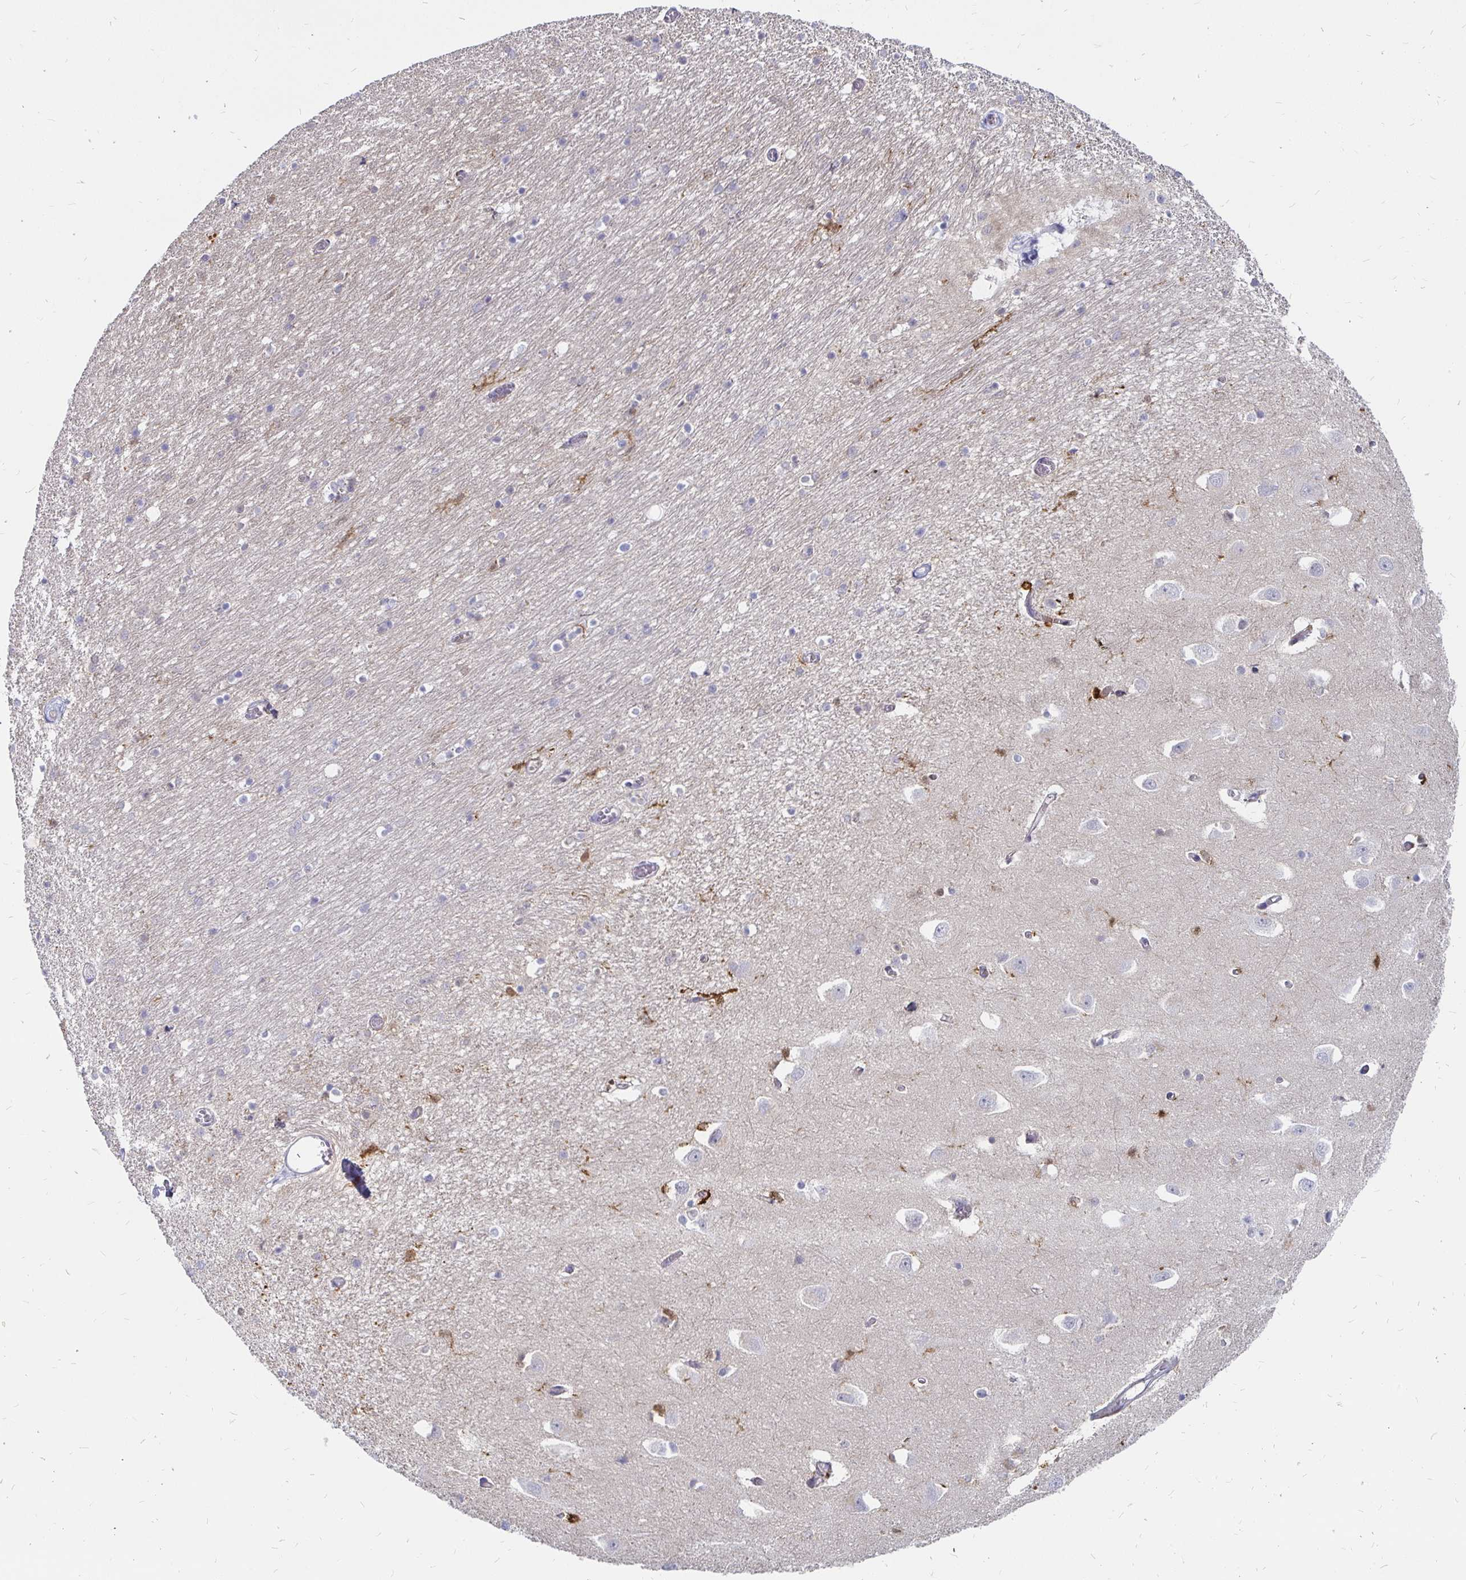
{"staining": {"intensity": "negative", "quantity": "none", "location": "none"}, "tissue": "caudate", "cell_type": "Glial cells", "image_type": "normal", "snomed": [{"axis": "morphology", "description": "Normal tissue, NOS"}, {"axis": "topography", "description": "Lateral ventricle wall"}, {"axis": "topography", "description": "Hippocampus"}], "caption": "Immunohistochemistry (IHC) micrograph of normal caudate stained for a protein (brown), which demonstrates no positivity in glial cells.", "gene": "CCDC85A", "patient": {"sex": "female", "age": 63}}